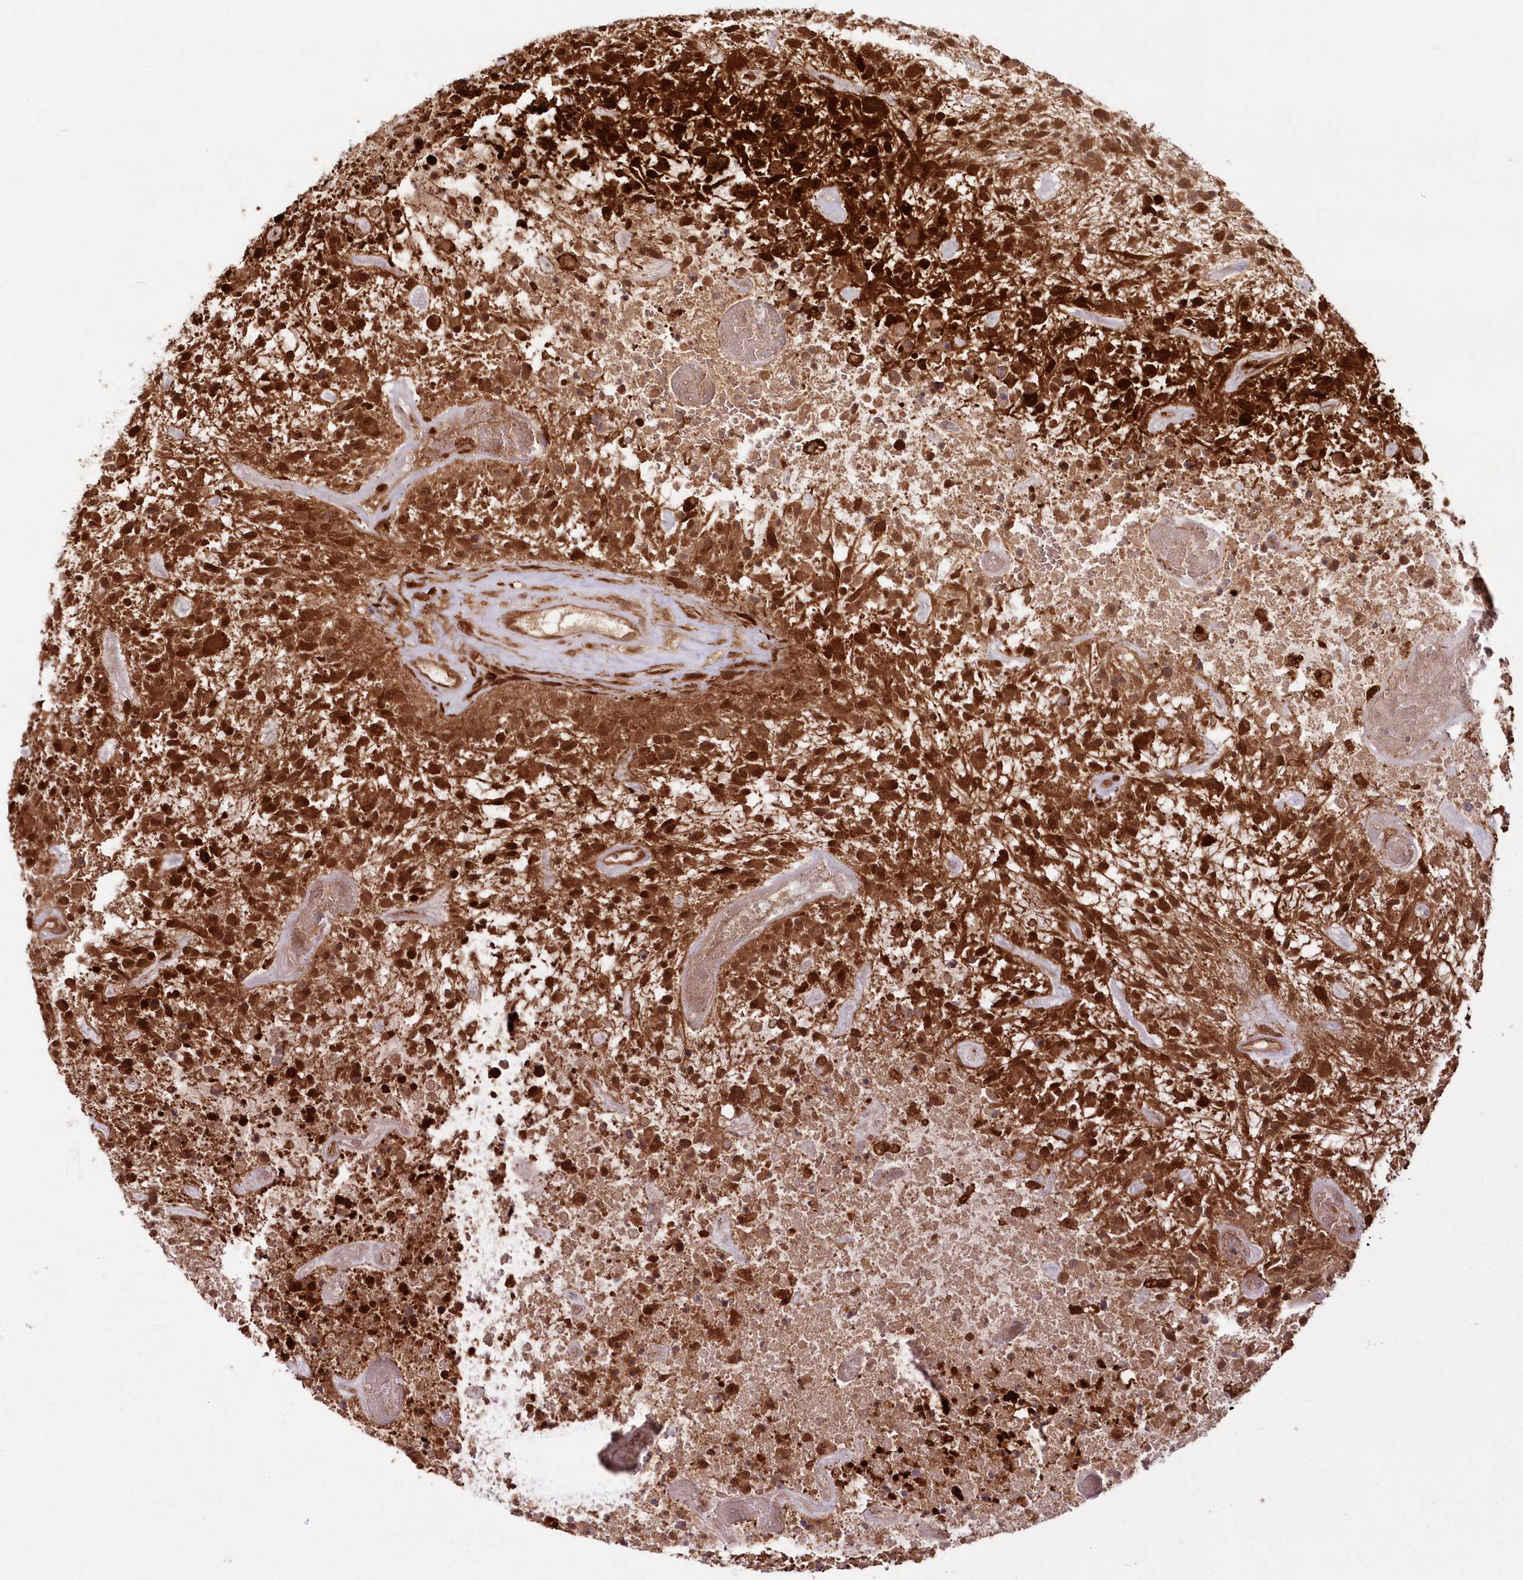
{"staining": {"intensity": "strong", "quantity": ">75%", "location": "cytoplasmic/membranous,nuclear"}, "tissue": "glioma", "cell_type": "Tumor cells", "image_type": "cancer", "snomed": [{"axis": "morphology", "description": "Glioma, malignant, High grade"}, {"axis": "topography", "description": "Brain"}], "caption": "Malignant high-grade glioma was stained to show a protein in brown. There is high levels of strong cytoplasmic/membranous and nuclear positivity in about >75% of tumor cells.", "gene": "GBE1", "patient": {"sex": "male", "age": 47}}